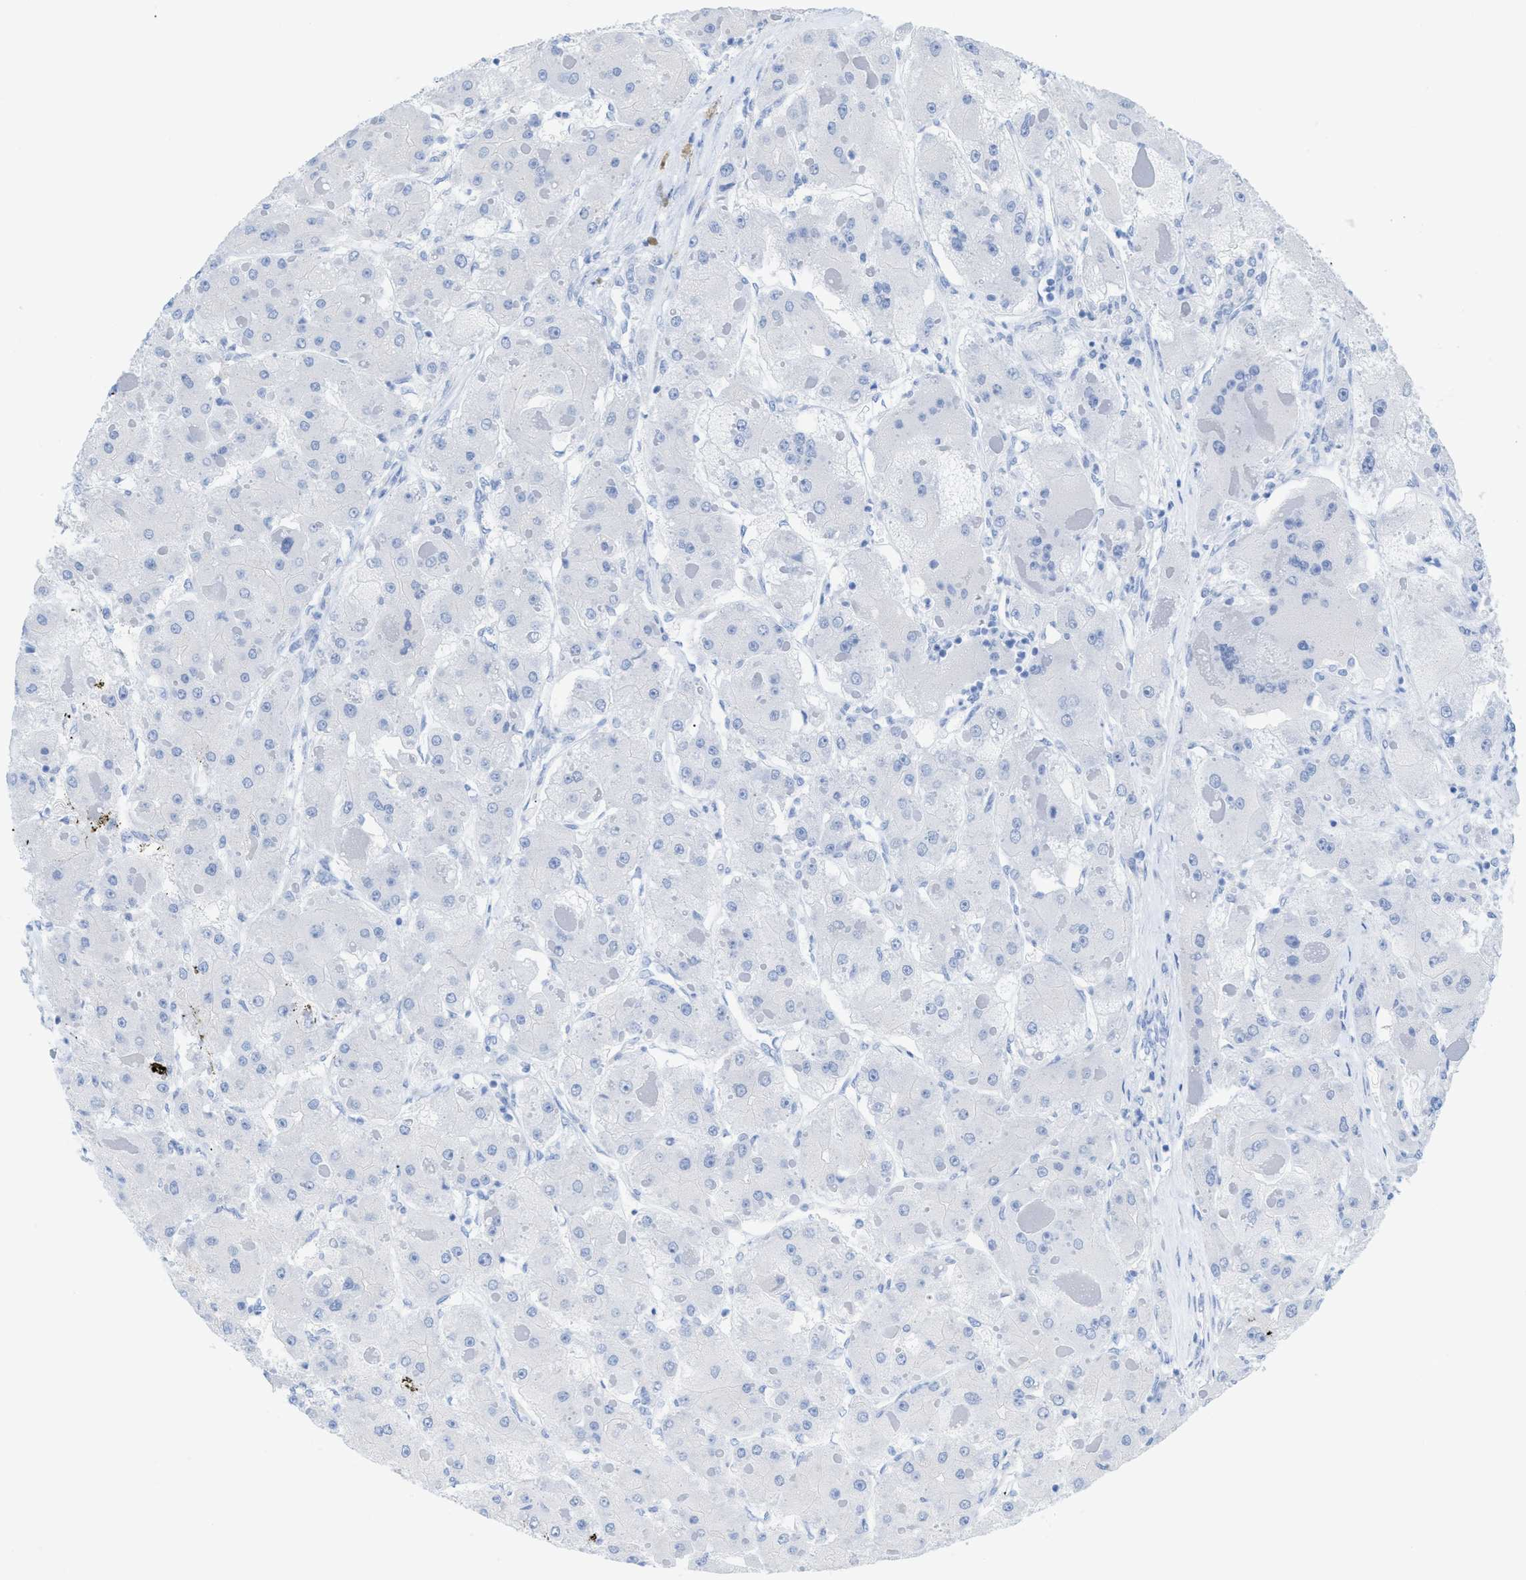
{"staining": {"intensity": "negative", "quantity": "none", "location": "none"}, "tissue": "liver cancer", "cell_type": "Tumor cells", "image_type": "cancer", "snomed": [{"axis": "morphology", "description": "Carcinoma, Hepatocellular, NOS"}, {"axis": "topography", "description": "Liver"}], "caption": "Immunohistochemistry histopathology image of human liver cancer stained for a protein (brown), which displays no expression in tumor cells.", "gene": "ANKFN1", "patient": {"sex": "female", "age": 73}}